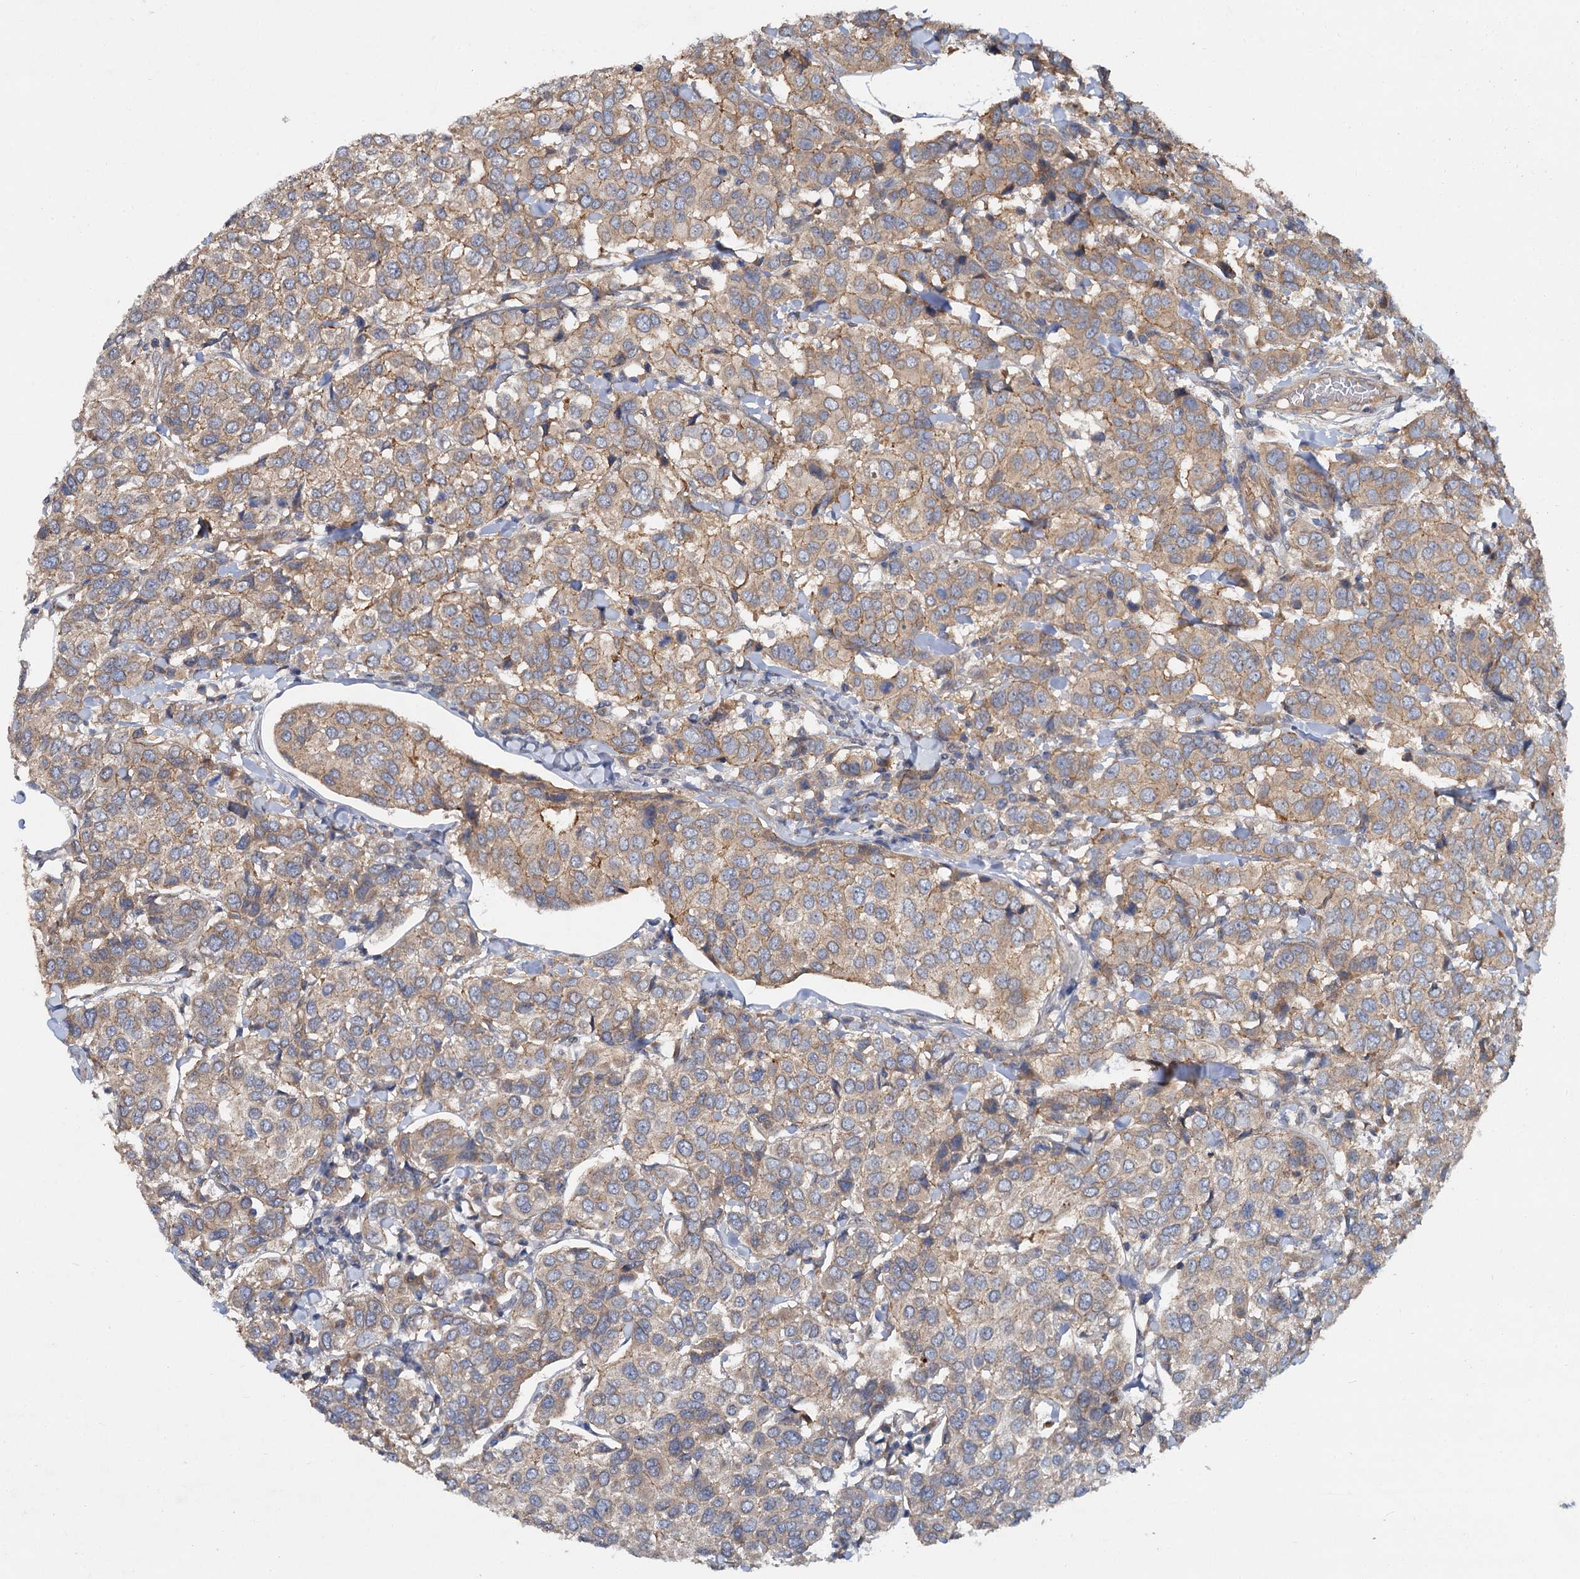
{"staining": {"intensity": "moderate", "quantity": ">75%", "location": "cytoplasmic/membranous"}, "tissue": "breast cancer", "cell_type": "Tumor cells", "image_type": "cancer", "snomed": [{"axis": "morphology", "description": "Duct carcinoma"}, {"axis": "topography", "description": "Breast"}], "caption": "Immunohistochemical staining of human breast cancer demonstrates medium levels of moderate cytoplasmic/membranous protein positivity in approximately >75% of tumor cells.", "gene": "ZNF324", "patient": {"sex": "female", "age": 55}}